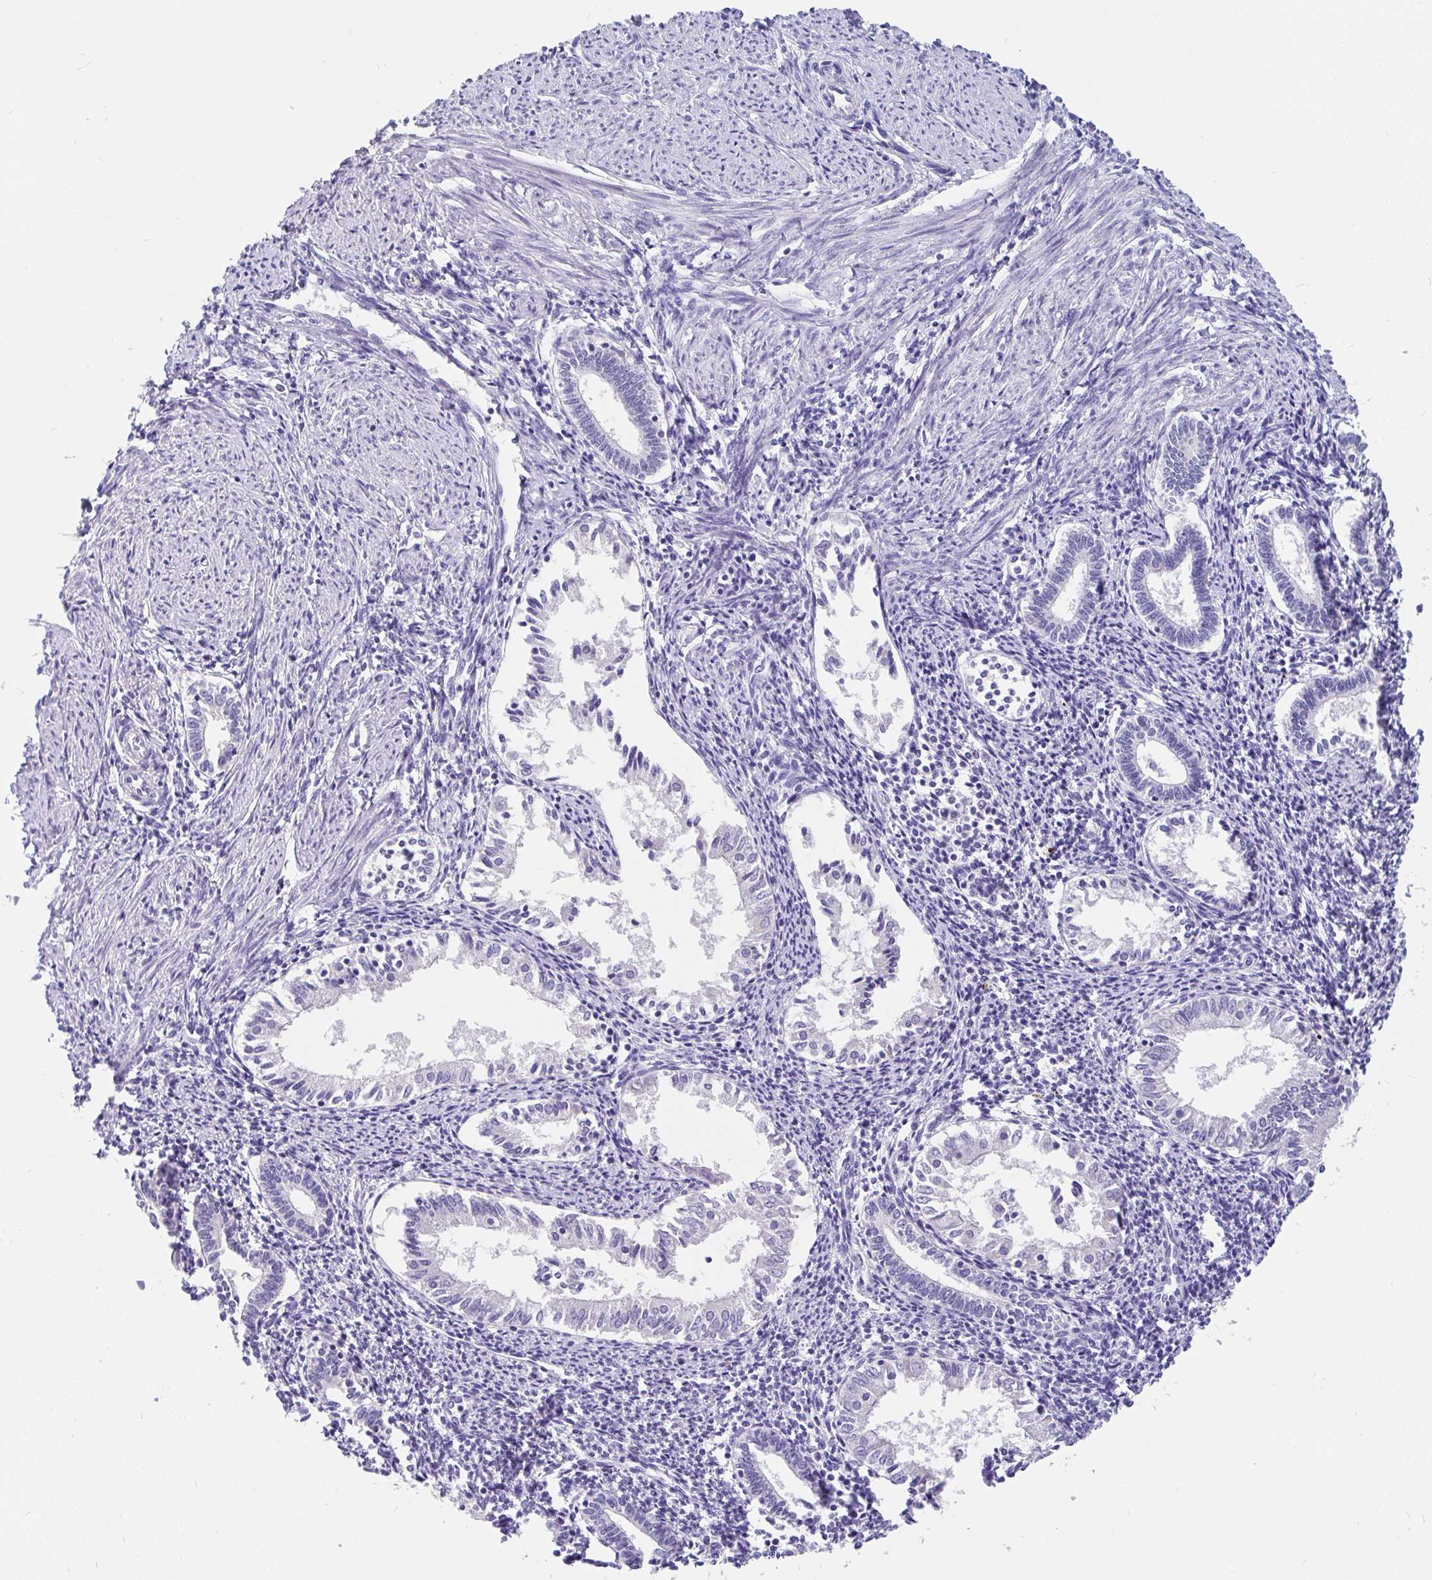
{"staining": {"intensity": "negative", "quantity": "none", "location": "none"}, "tissue": "endometrium", "cell_type": "Cells in endometrial stroma", "image_type": "normal", "snomed": [{"axis": "morphology", "description": "Normal tissue, NOS"}, {"axis": "topography", "description": "Endometrium"}], "caption": "This is an immunohistochemistry histopathology image of normal endometrium. There is no staining in cells in endometrial stroma.", "gene": "INTS5", "patient": {"sex": "female", "age": 41}}